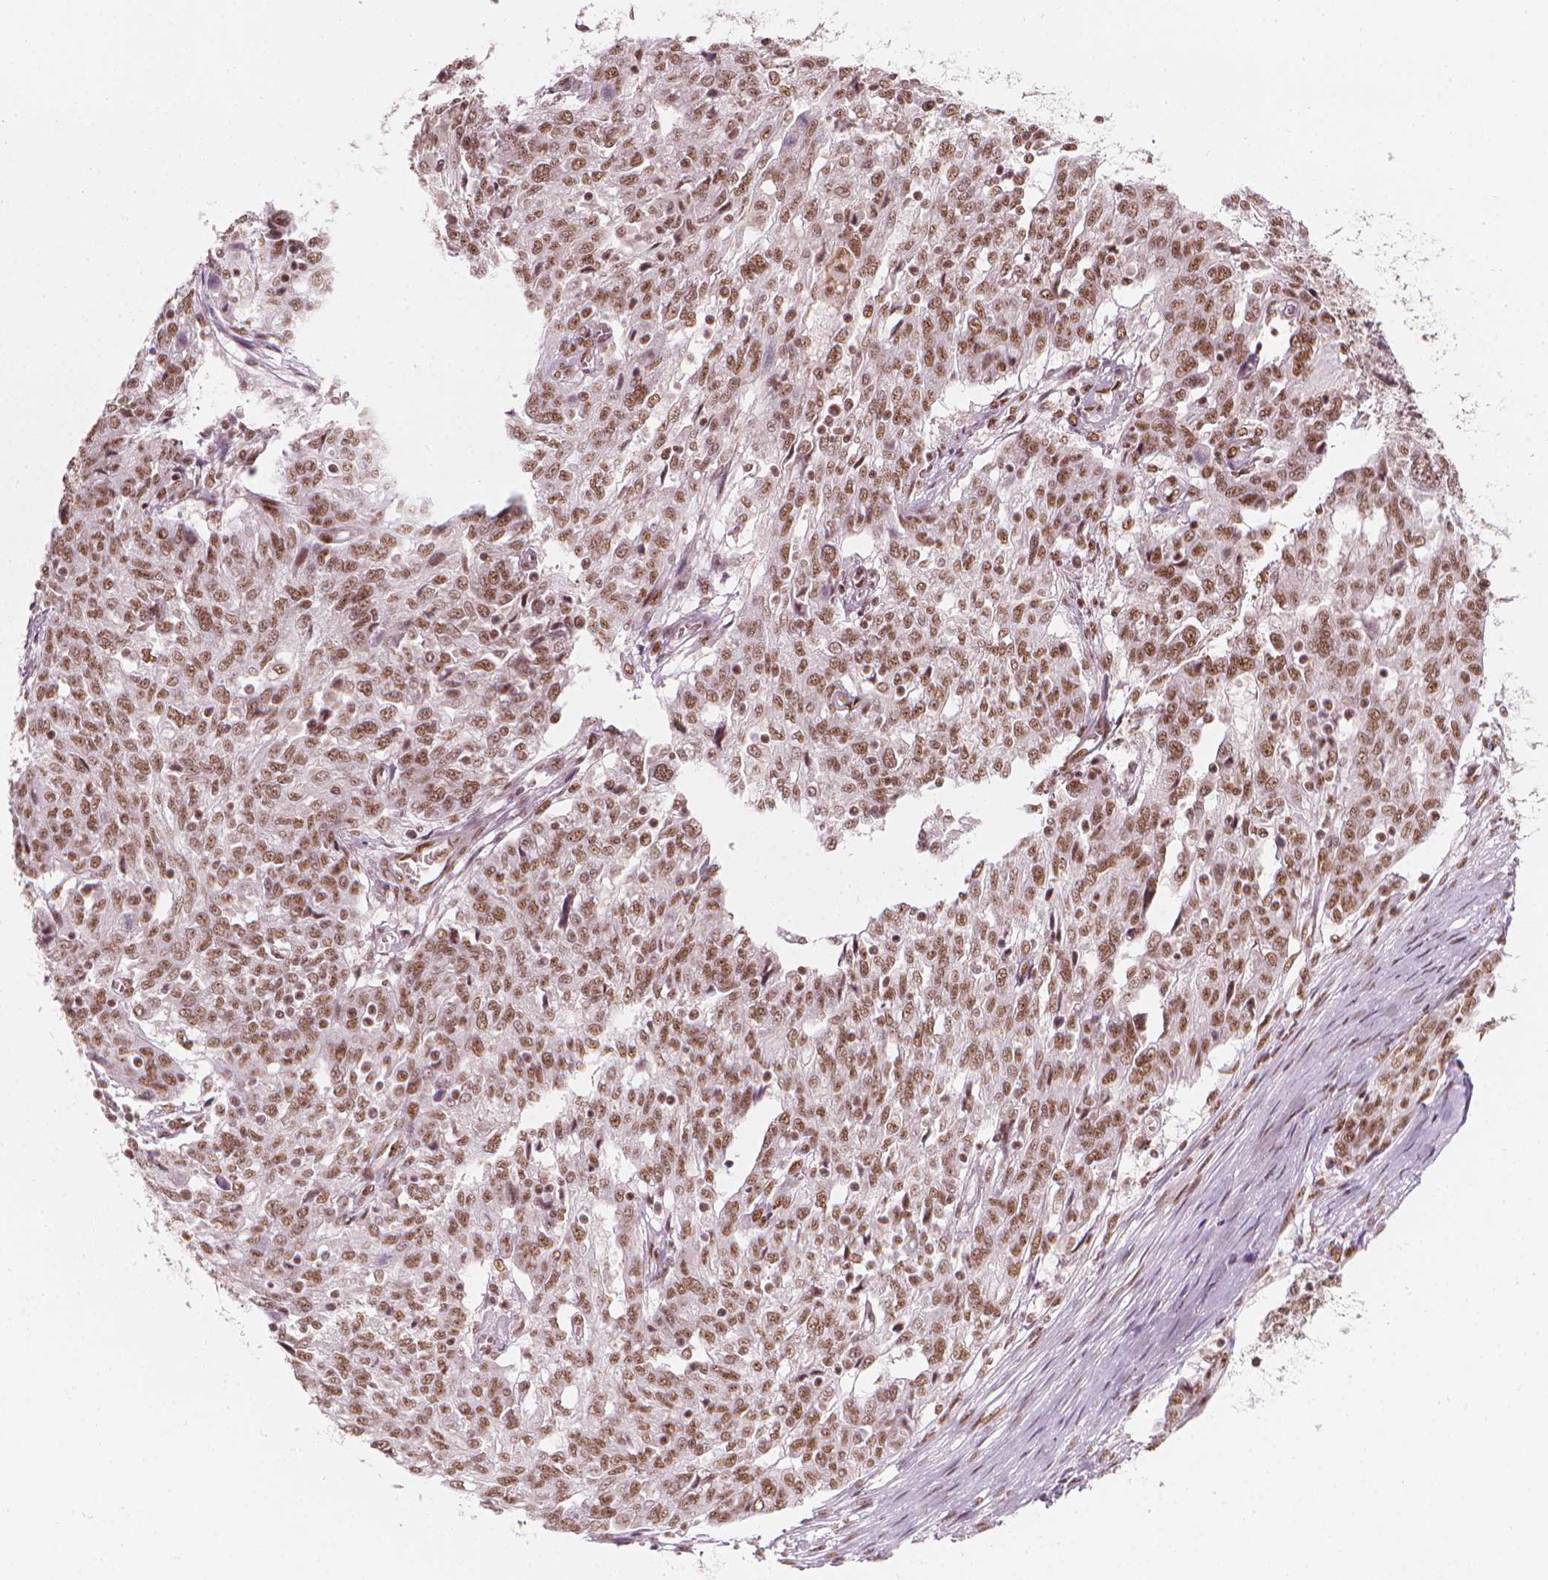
{"staining": {"intensity": "moderate", "quantity": ">75%", "location": "nuclear"}, "tissue": "ovarian cancer", "cell_type": "Tumor cells", "image_type": "cancer", "snomed": [{"axis": "morphology", "description": "Cystadenocarcinoma, serous, NOS"}, {"axis": "topography", "description": "Ovary"}], "caption": "Serous cystadenocarcinoma (ovarian) stained with DAB immunohistochemistry (IHC) reveals medium levels of moderate nuclear positivity in approximately >75% of tumor cells.", "gene": "ELF2", "patient": {"sex": "female", "age": 67}}